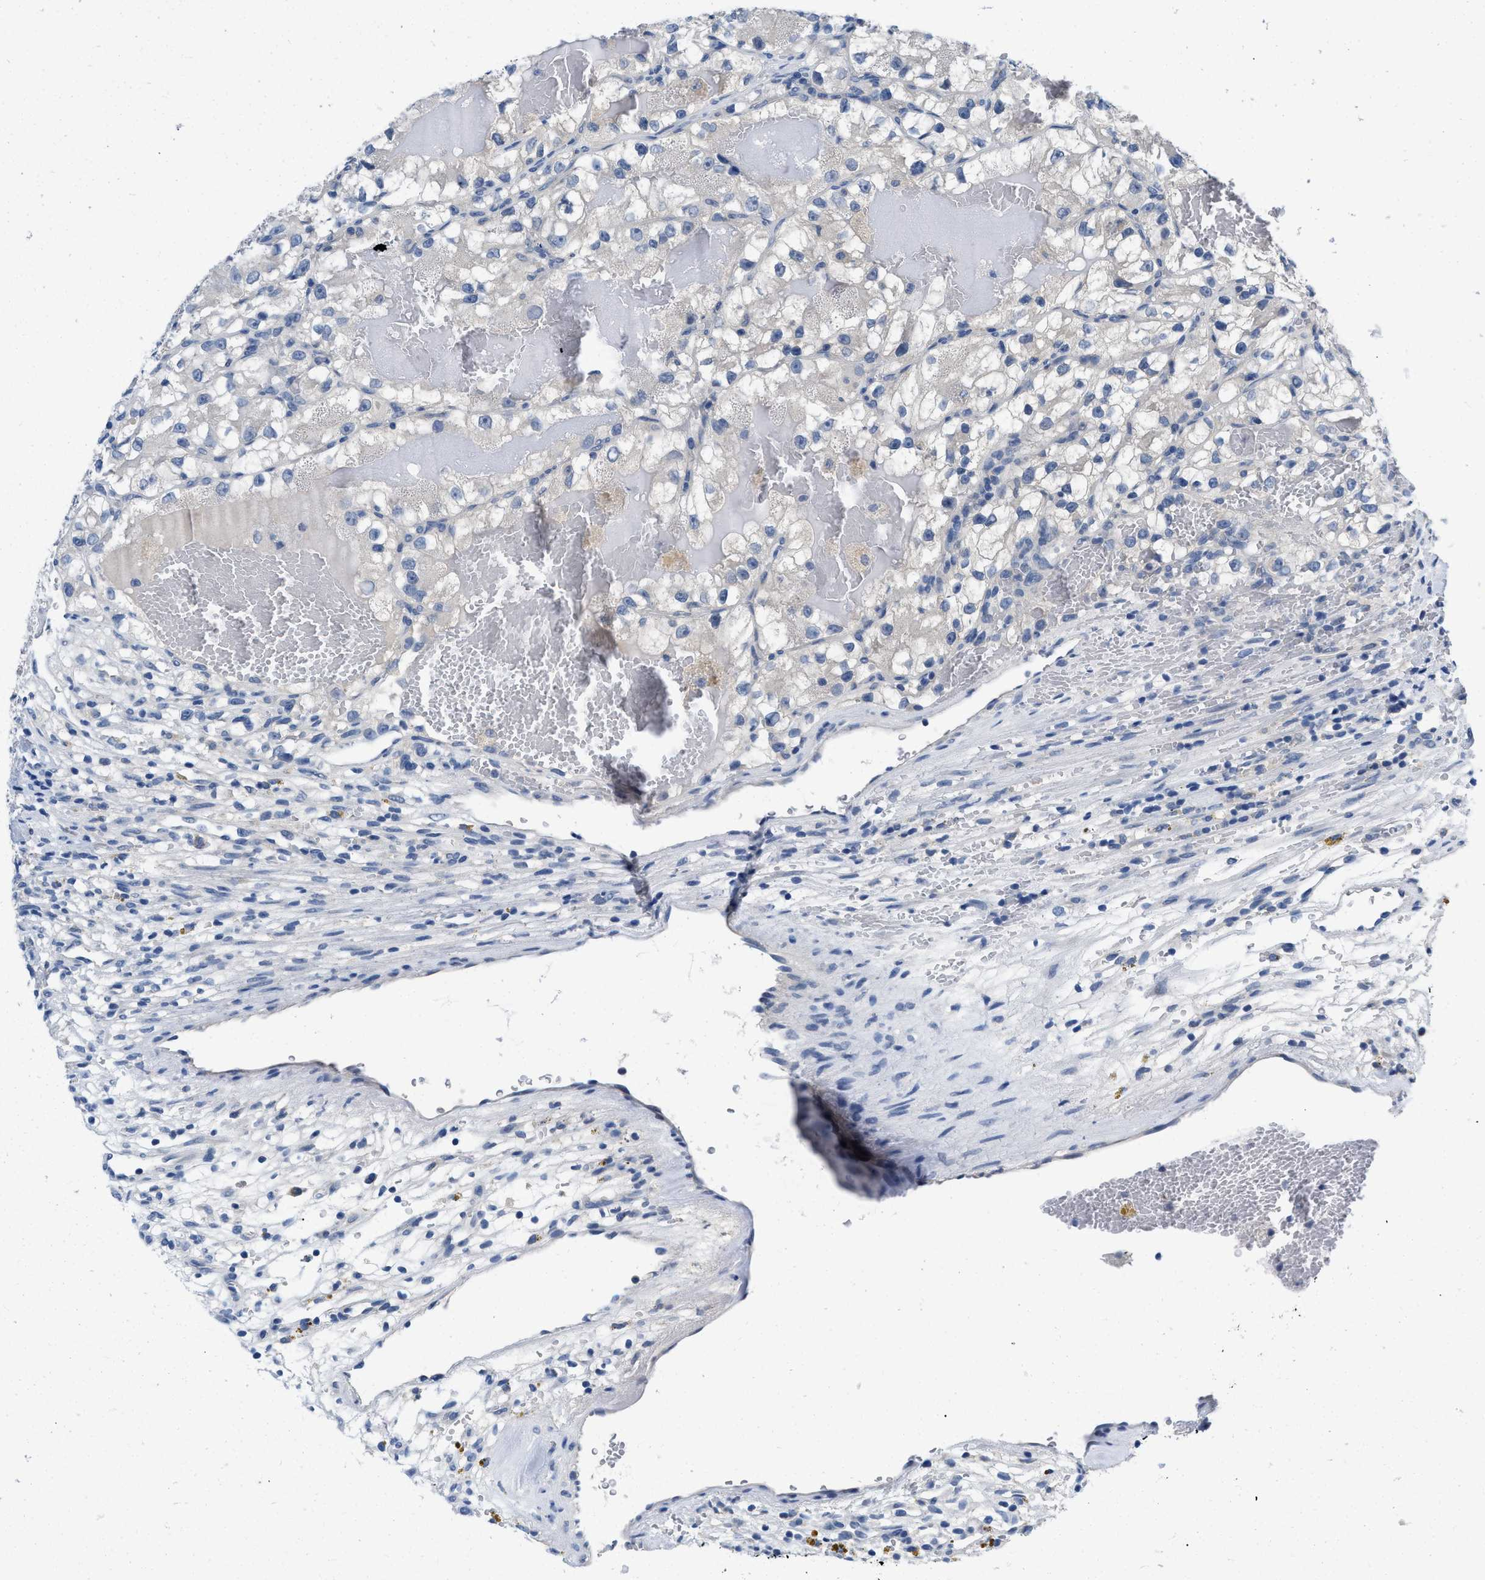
{"staining": {"intensity": "negative", "quantity": "none", "location": "none"}, "tissue": "renal cancer", "cell_type": "Tumor cells", "image_type": "cancer", "snomed": [{"axis": "morphology", "description": "Adenocarcinoma, NOS"}, {"axis": "topography", "description": "Kidney"}], "caption": "This is an immunohistochemistry micrograph of renal cancer. There is no expression in tumor cells.", "gene": "PYY", "patient": {"sex": "female", "age": 57}}